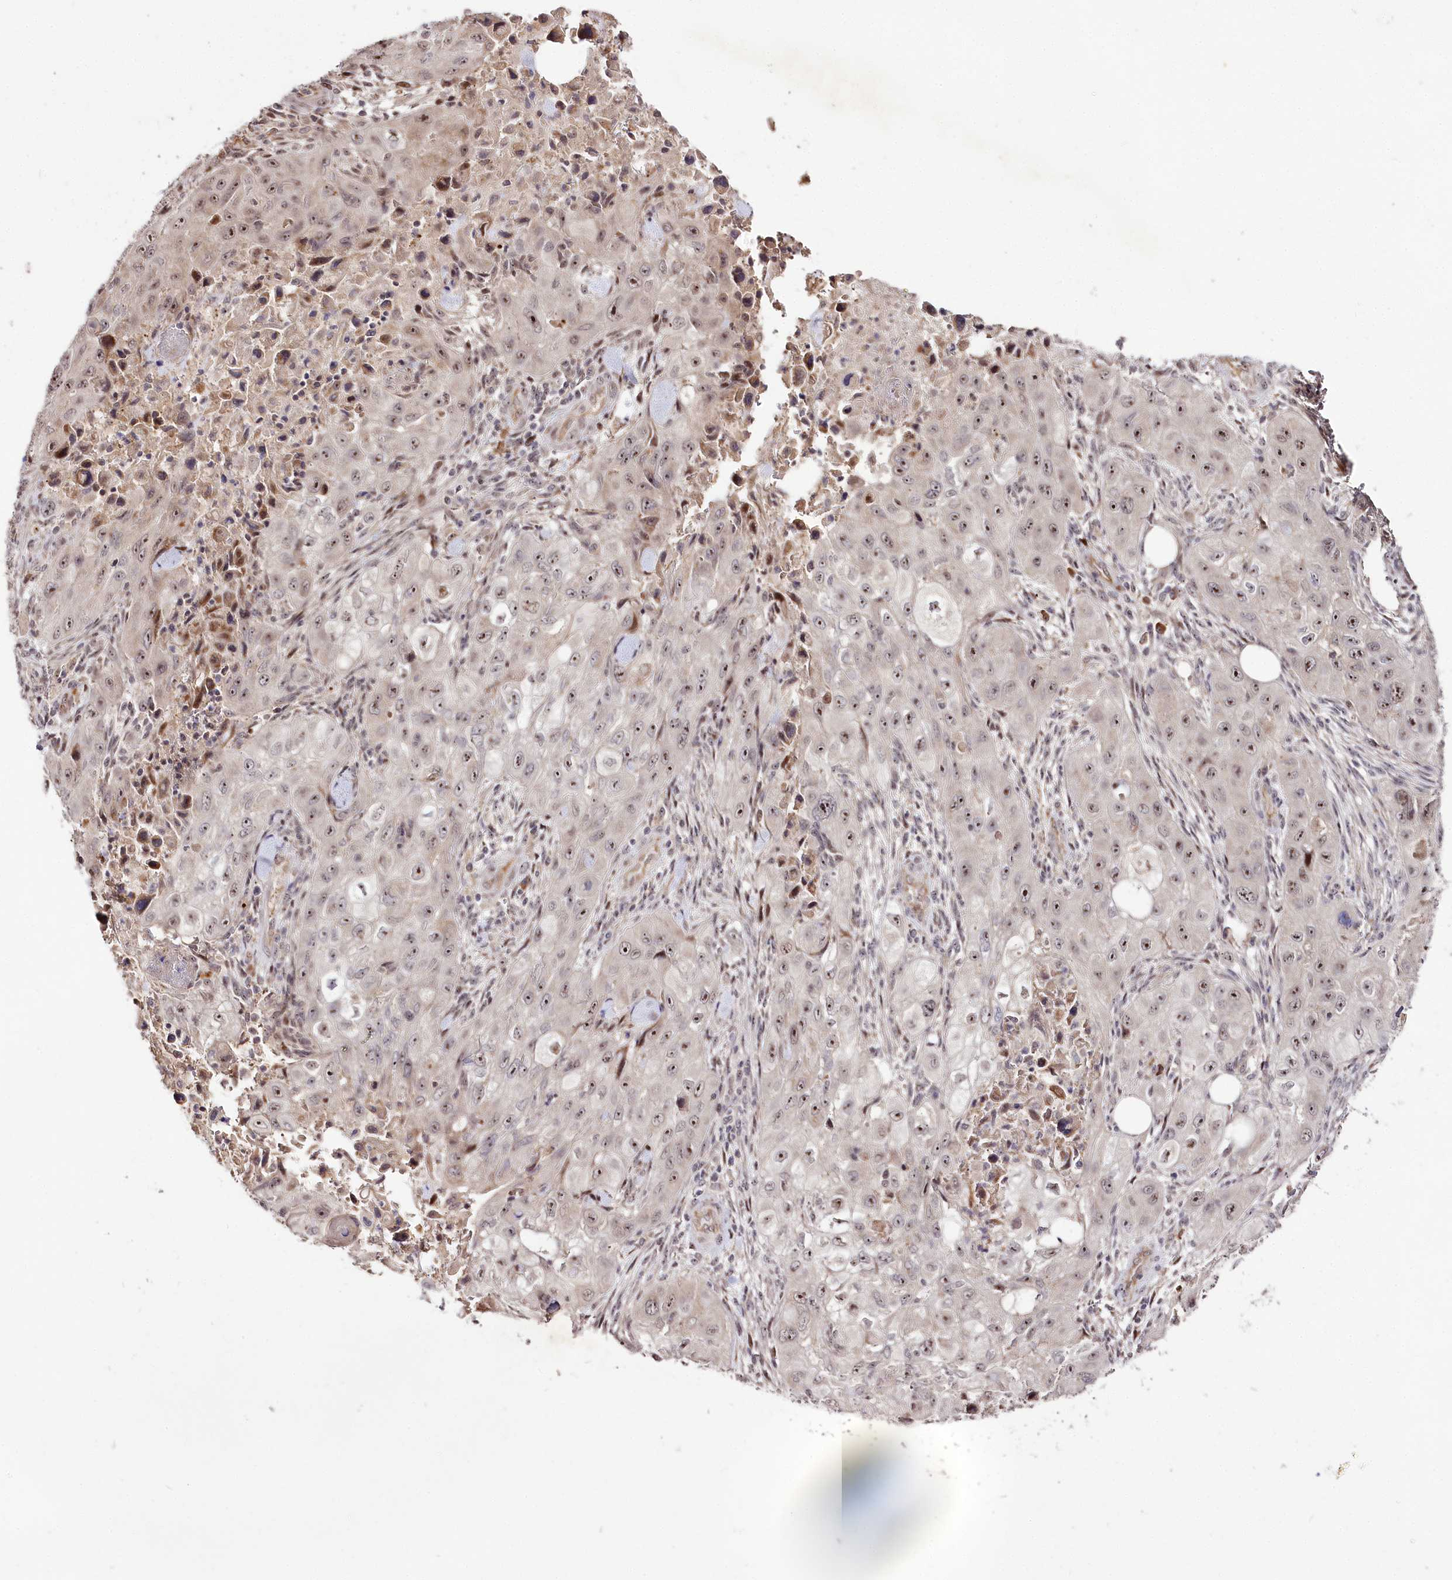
{"staining": {"intensity": "moderate", "quantity": "25%-75%", "location": "nuclear"}, "tissue": "skin cancer", "cell_type": "Tumor cells", "image_type": "cancer", "snomed": [{"axis": "morphology", "description": "Squamous cell carcinoma, NOS"}, {"axis": "topography", "description": "Skin"}, {"axis": "topography", "description": "Subcutis"}], "caption": "DAB (3,3'-diaminobenzidine) immunohistochemical staining of human skin cancer (squamous cell carcinoma) reveals moderate nuclear protein staining in approximately 25%-75% of tumor cells.", "gene": "DMP1", "patient": {"sex": "male", "age": 73}}